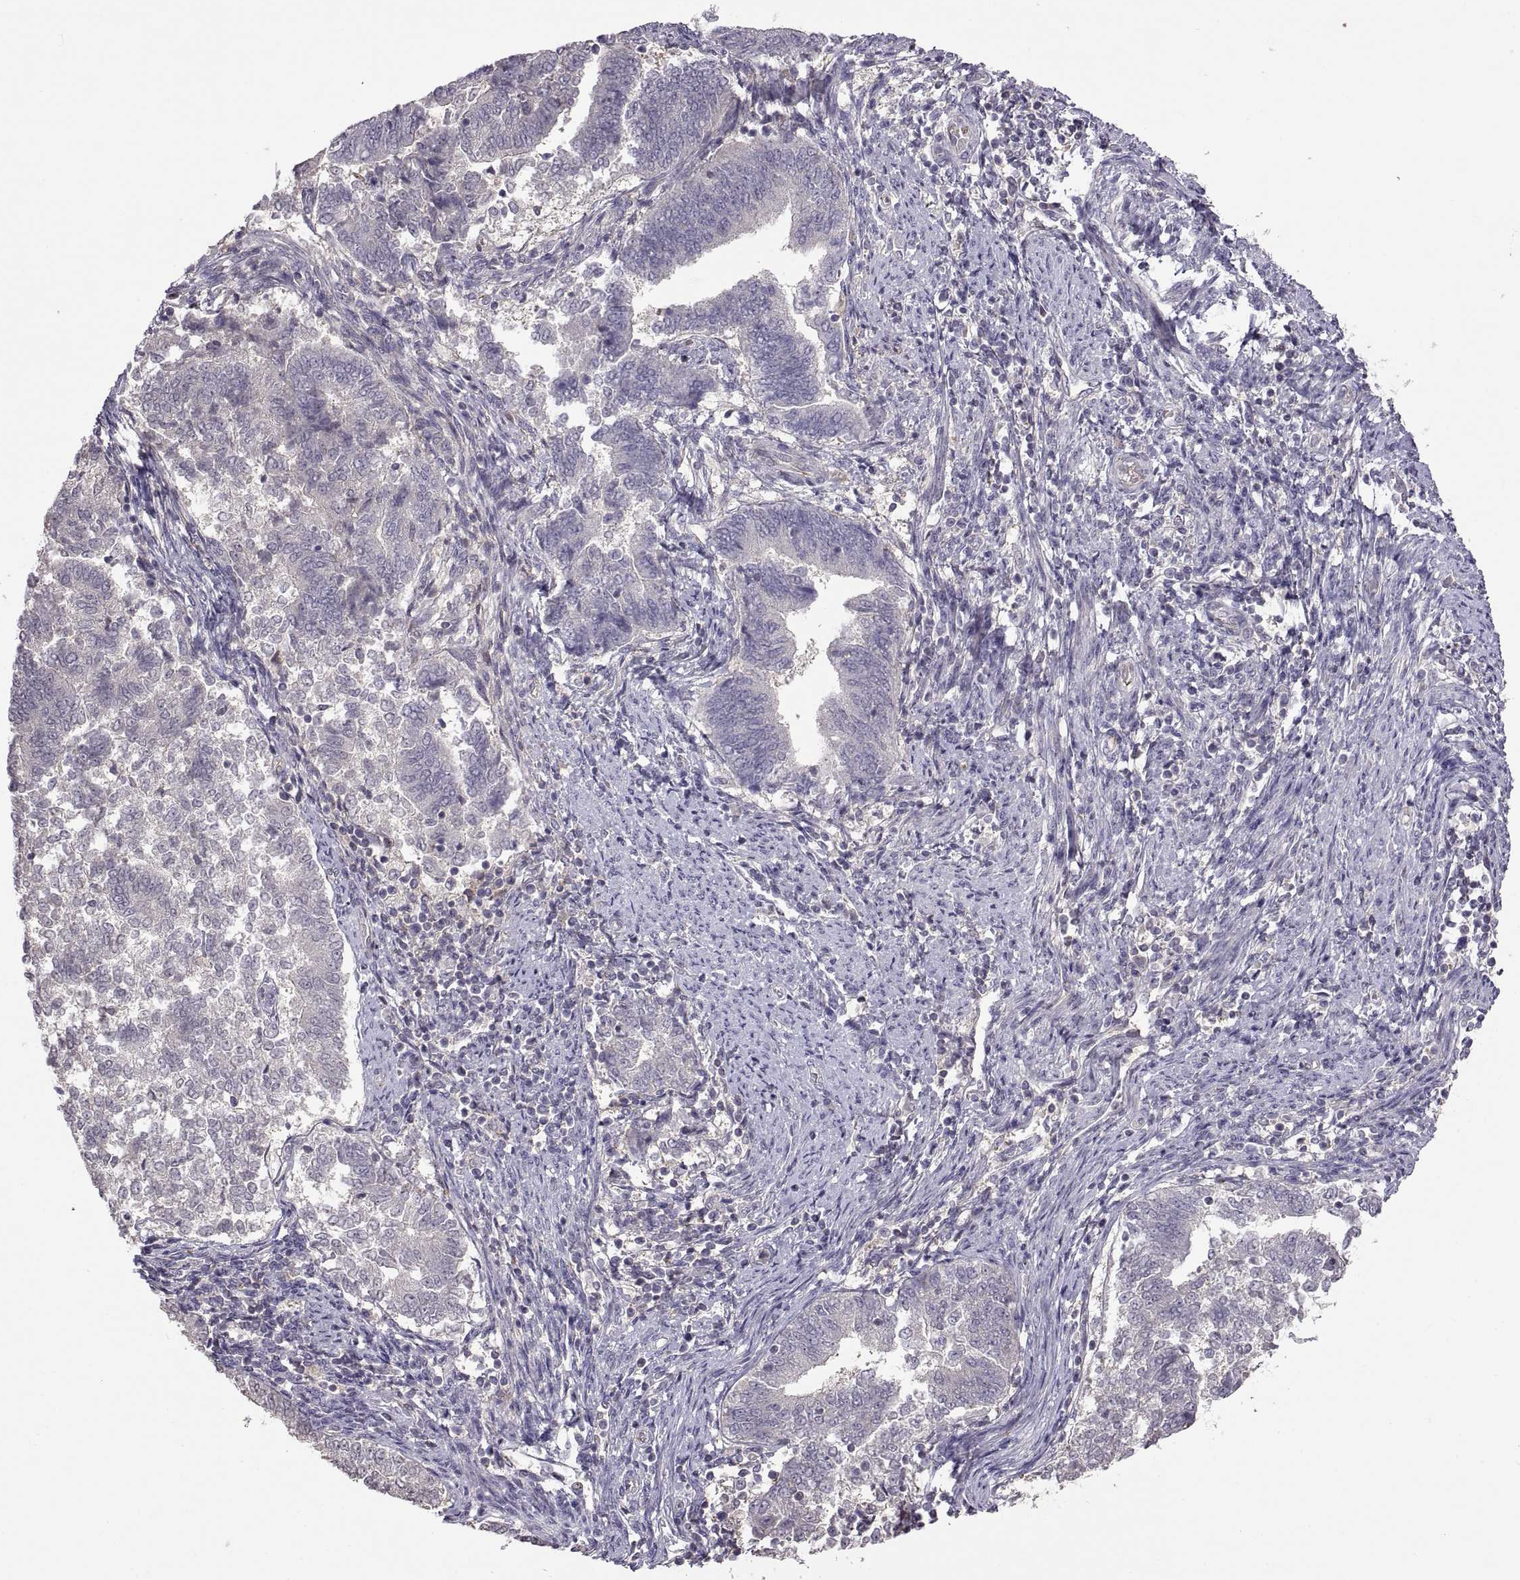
{"staining": {"intensity": "negative", "quantity": "none", "location": "none"}, "tissue": "endometrial cancer", "cell_type": "Tumor cells", "image_type": "cancer", "snomed": [{"axis": "morphology", "description": "Adenocarcinoma, NOS"}, {"axis": "topography", "description": "Endometrium"}], "caption": "Endometrial adenocarcinoma stained for a protein using immunohistochemistry reveals no staining tumor cells.", "gene": "NMNAT2", "patient": {"sex": "female", "age": 65}}